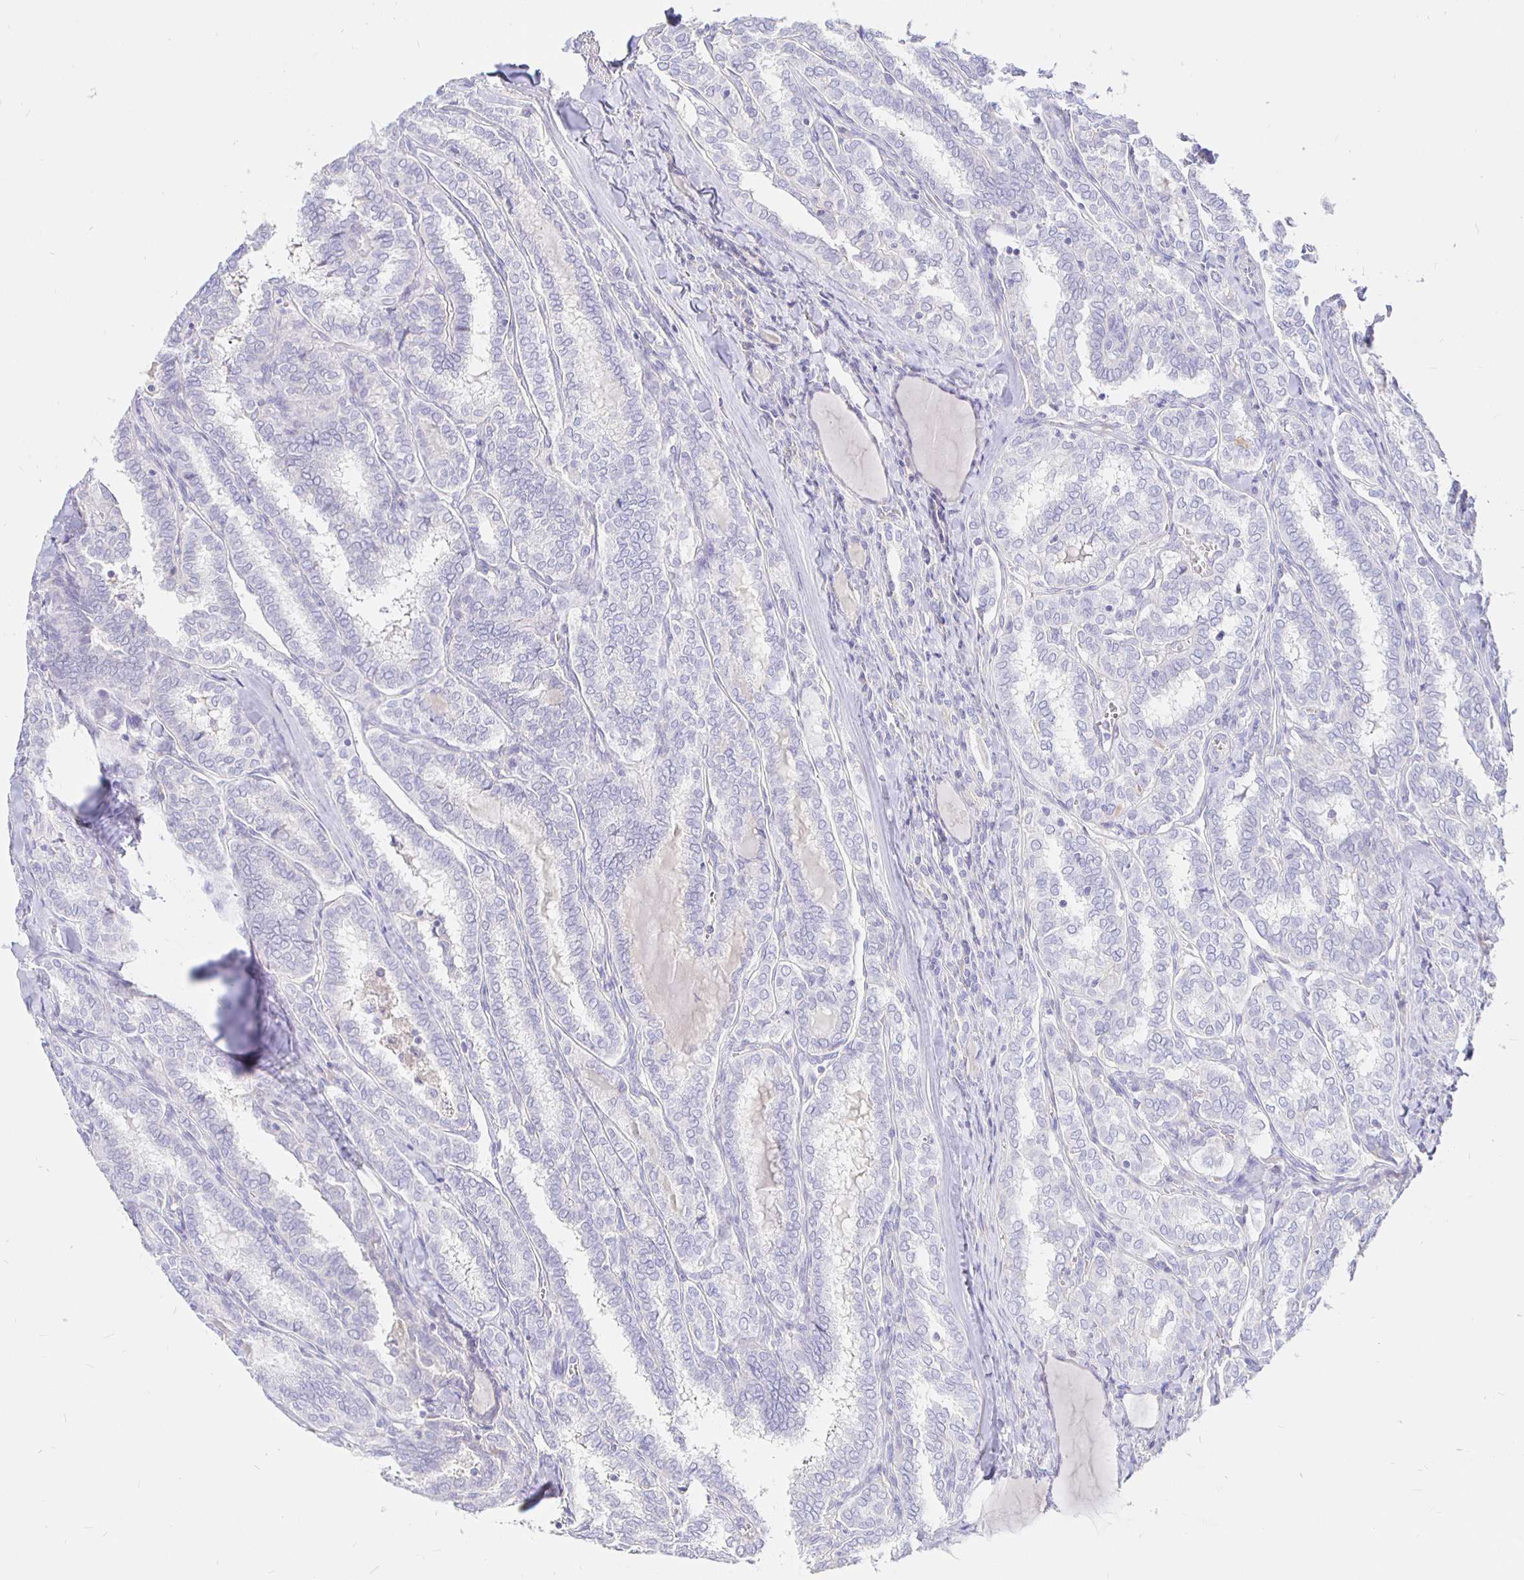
{"staining": {"intensity": "negative", "quantity": "none", "location": "none"}, "tissue": "thyroid cancer", "cell_type": "Tumor cells", "image_type": "cancer", "snomed": [{"axis": "morphology", "description": "Papillary adenocarcinoma, NOS"}, {"axis": "topography", "description": "Thyroid gland"}], "caption": "DAB (3,3'-diaminobenzidine) immunohistochemical staining of thyroid papillary adenocarcinoma shows no significant expression in tumor cells.", "gene": "NECAB1", "patient": {"sex": "female", "age": 30}}